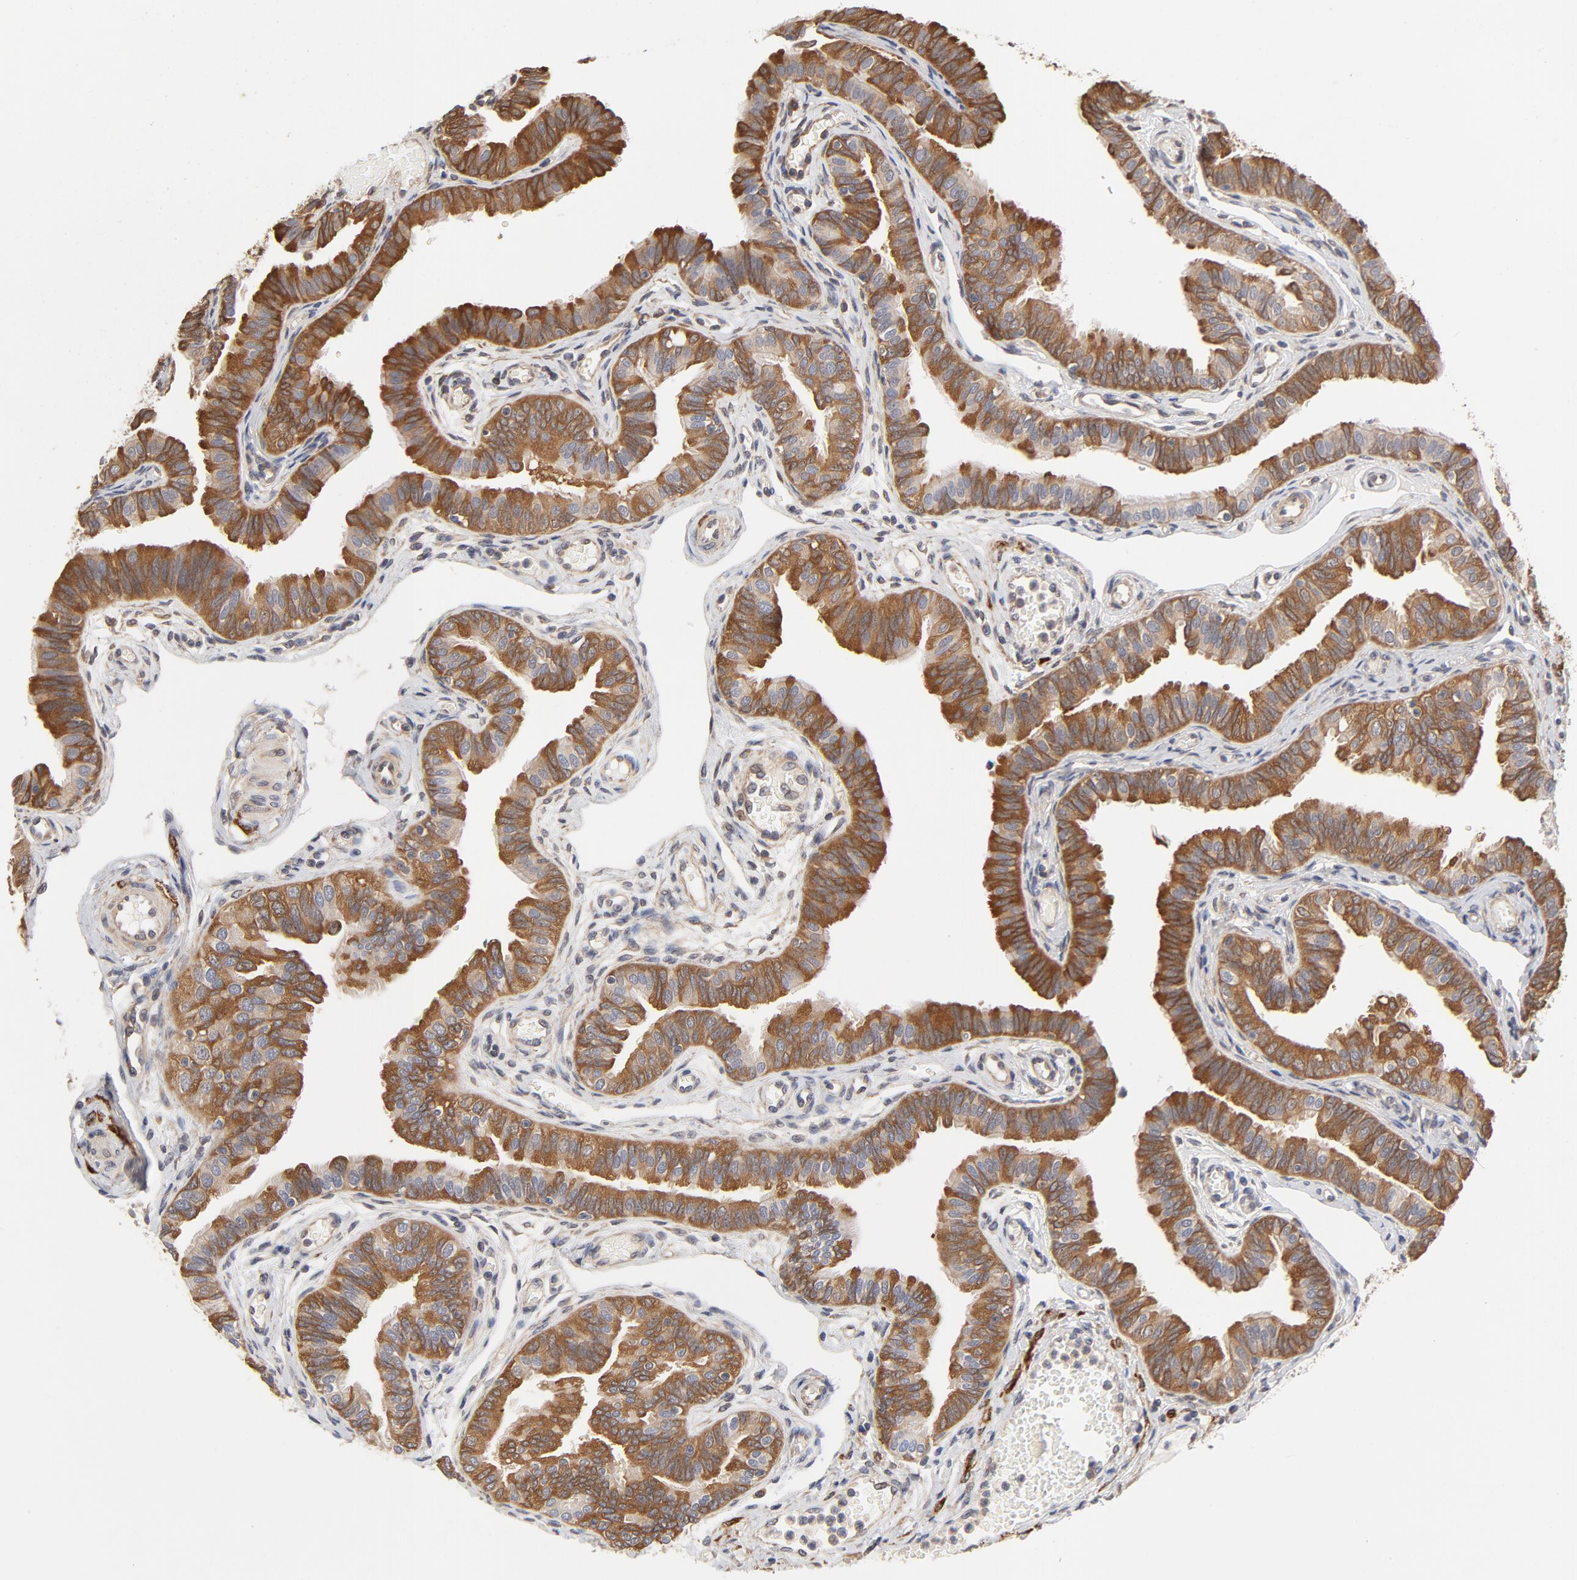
{"staining": {"intensity": "strong", "quantity": "25%-75%", "location": "cytoplasmic/membranous"}, "tissue": "fallopian tube", "cell_type": "Glandular cells", "image_type": "normal", "snomed": [{"axis": "morphology", "description": "Normal tissue, NOS"}, {"axis": "morphology", "description": "Dermoid, NOS"}, {"axis": "topography", "description": "Fallopian tube"}], "caption": "DAB (3,3'-diaminobenzidine) immunohistochemical staining of benign fallopian tube reveals strong cytoplasmic/membranous protein staining in approximately 25%-75% of glandular cells.", "gene": "ASMTL", "patient": {"sex": "female", "age": 33}}